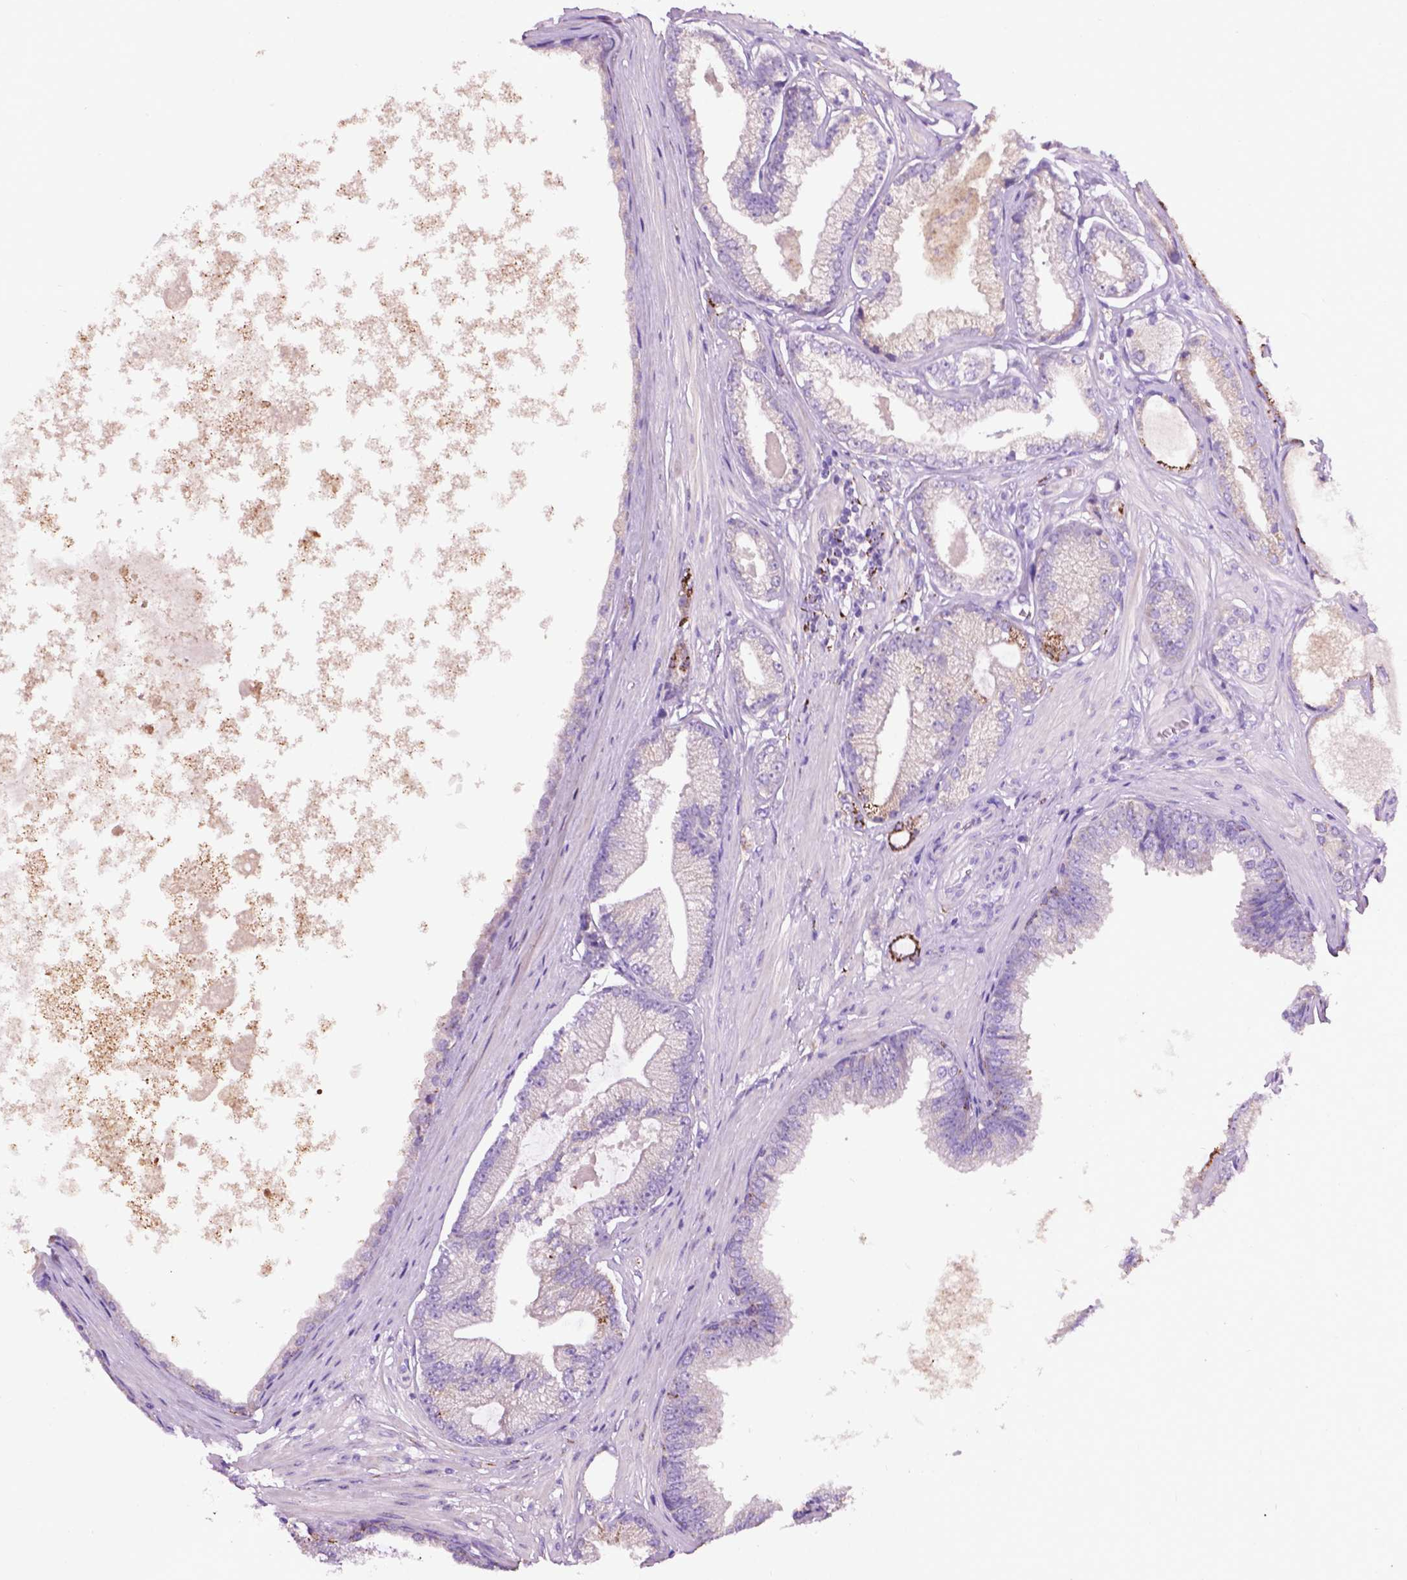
{"staining": {"intensity": "negative", "quantity": "none", "location": "none"}, "tissue": "prostate cancer", "cell_type": "Tumor cells", "image_type": "cancer", "snomed": [{"axis": "morphology", "description": "Adenocarcinoma, Low grade"}, {"axis": "topography", "description": "Prostate"}], "caption": "High magnification brightfield microscopy of adenocarcinoma (low-grade) (prostate) stained with DAB (3,3'-diaminobenzidine) (brown) and counterstained with hematoxylin (blue): tumor cells show no significant positivity.", "gene": "TMEM132E", "patient": {"sex": "male", "age": 64}}